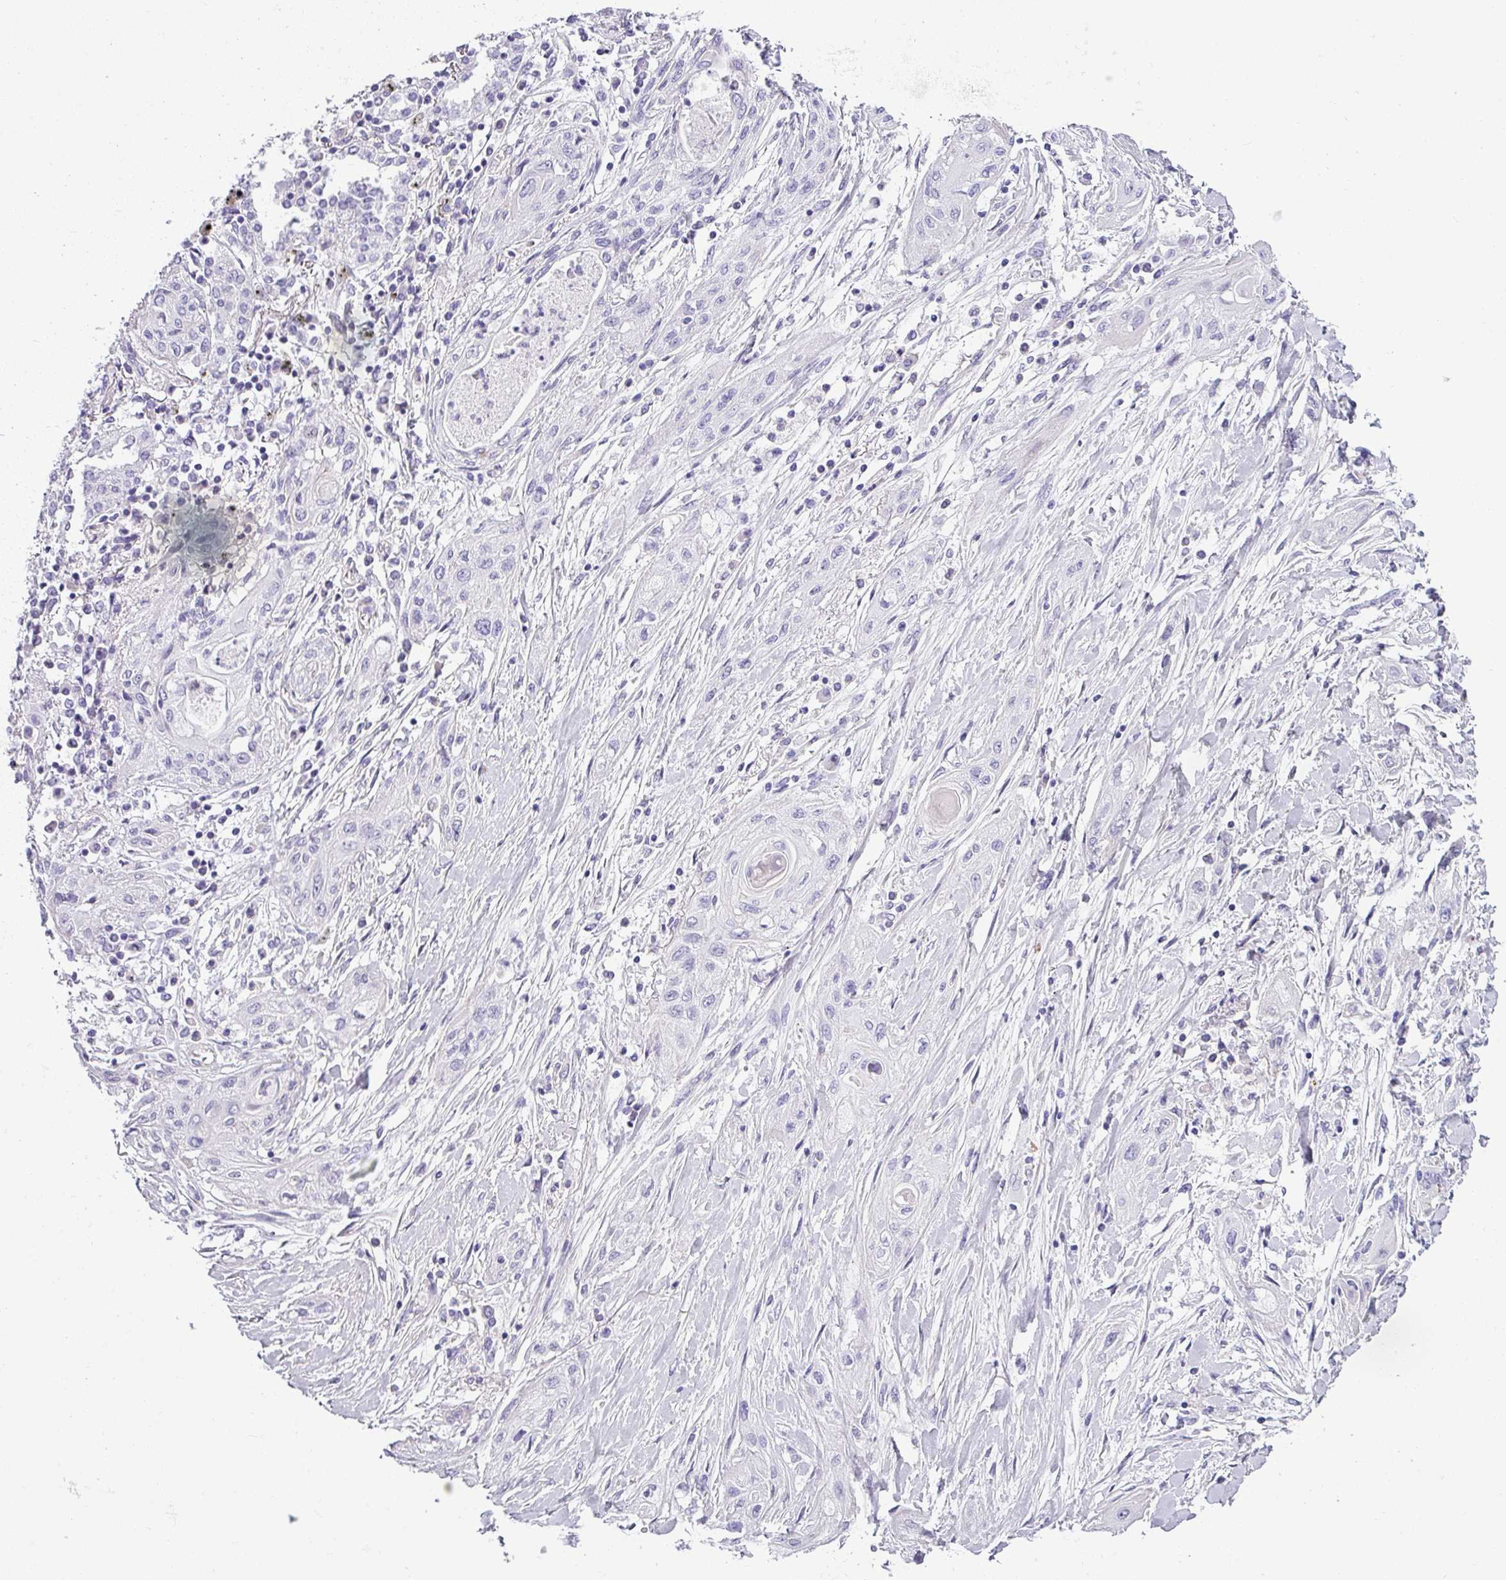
{"staining": {"intensity": "negative", "quantity": "none", "location": "none"}, "tissue": "lung cancer", "cell_type": "Tumor cells", "image_type": "cancer", "snomed": [{"axis": "morphology", "description": "Squamous cell carcinoma, NOS"}, {"axis": "topography", "description": "Lung"}], "caption": "This is an immunohistochemistry image of human lung squamous cell carcinoma. There is no staining in tumor cells.", "gene": "VCX2", "patient": {"sex": "female", "age": 47}}